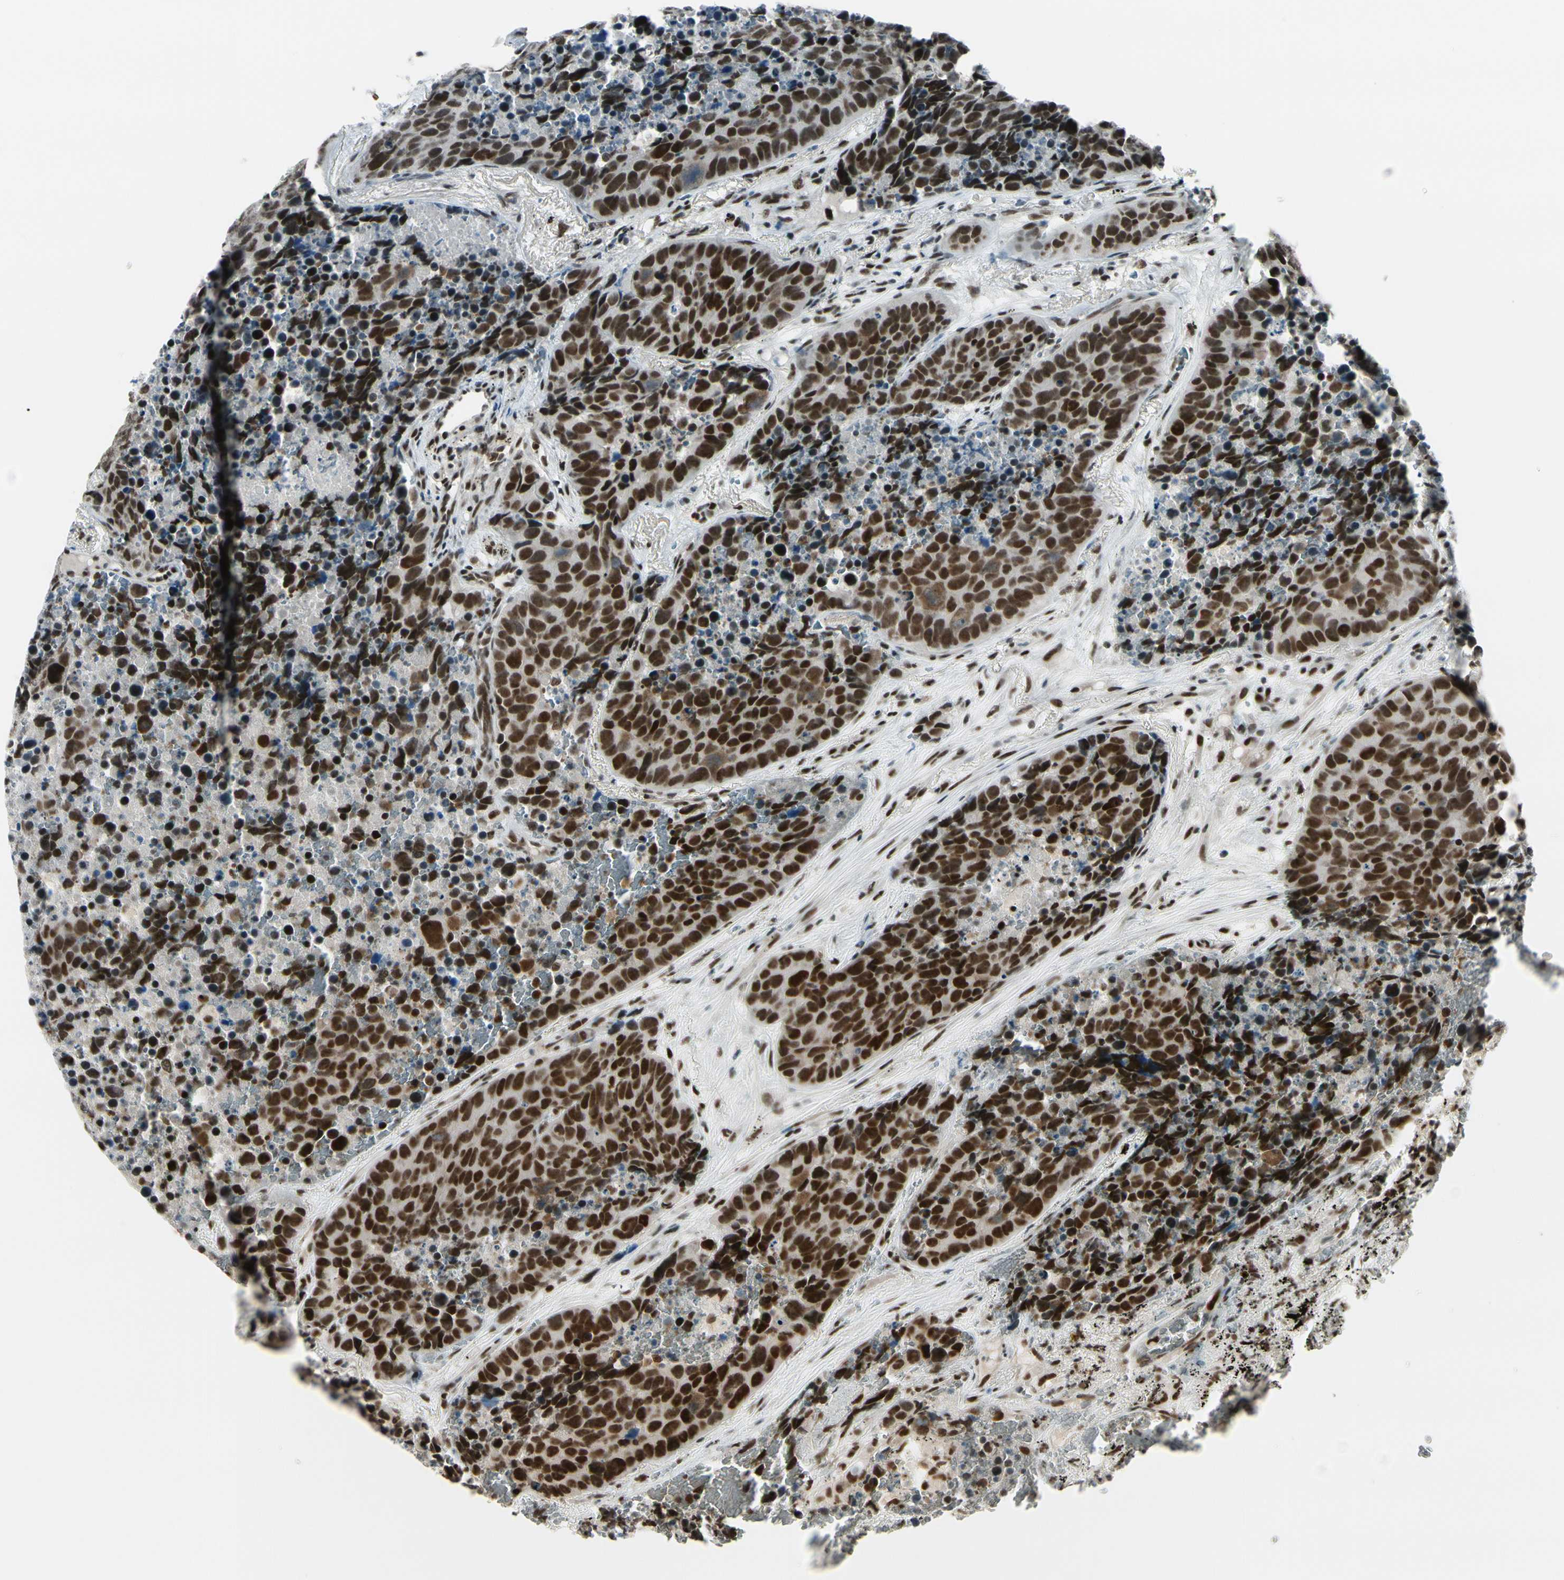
{"staining": {"intensity": "strong", "quantity": ">75%", "location": "nuclear"}, "tissue": "carcinoid", "cell_type": "Tumor cells", "image_type": "cancer", "snomed": [{"axis": "morphology", "description": "Carcinoid, malignant, NOS"}, {"axis": "topography", "description": "Lung"}], "caption": "Human carcinoid stained with a protein marker displays strong staining in tumor cells.", "gene": "CHAMP1", "patient": {"sex": "male", "age": 60}}